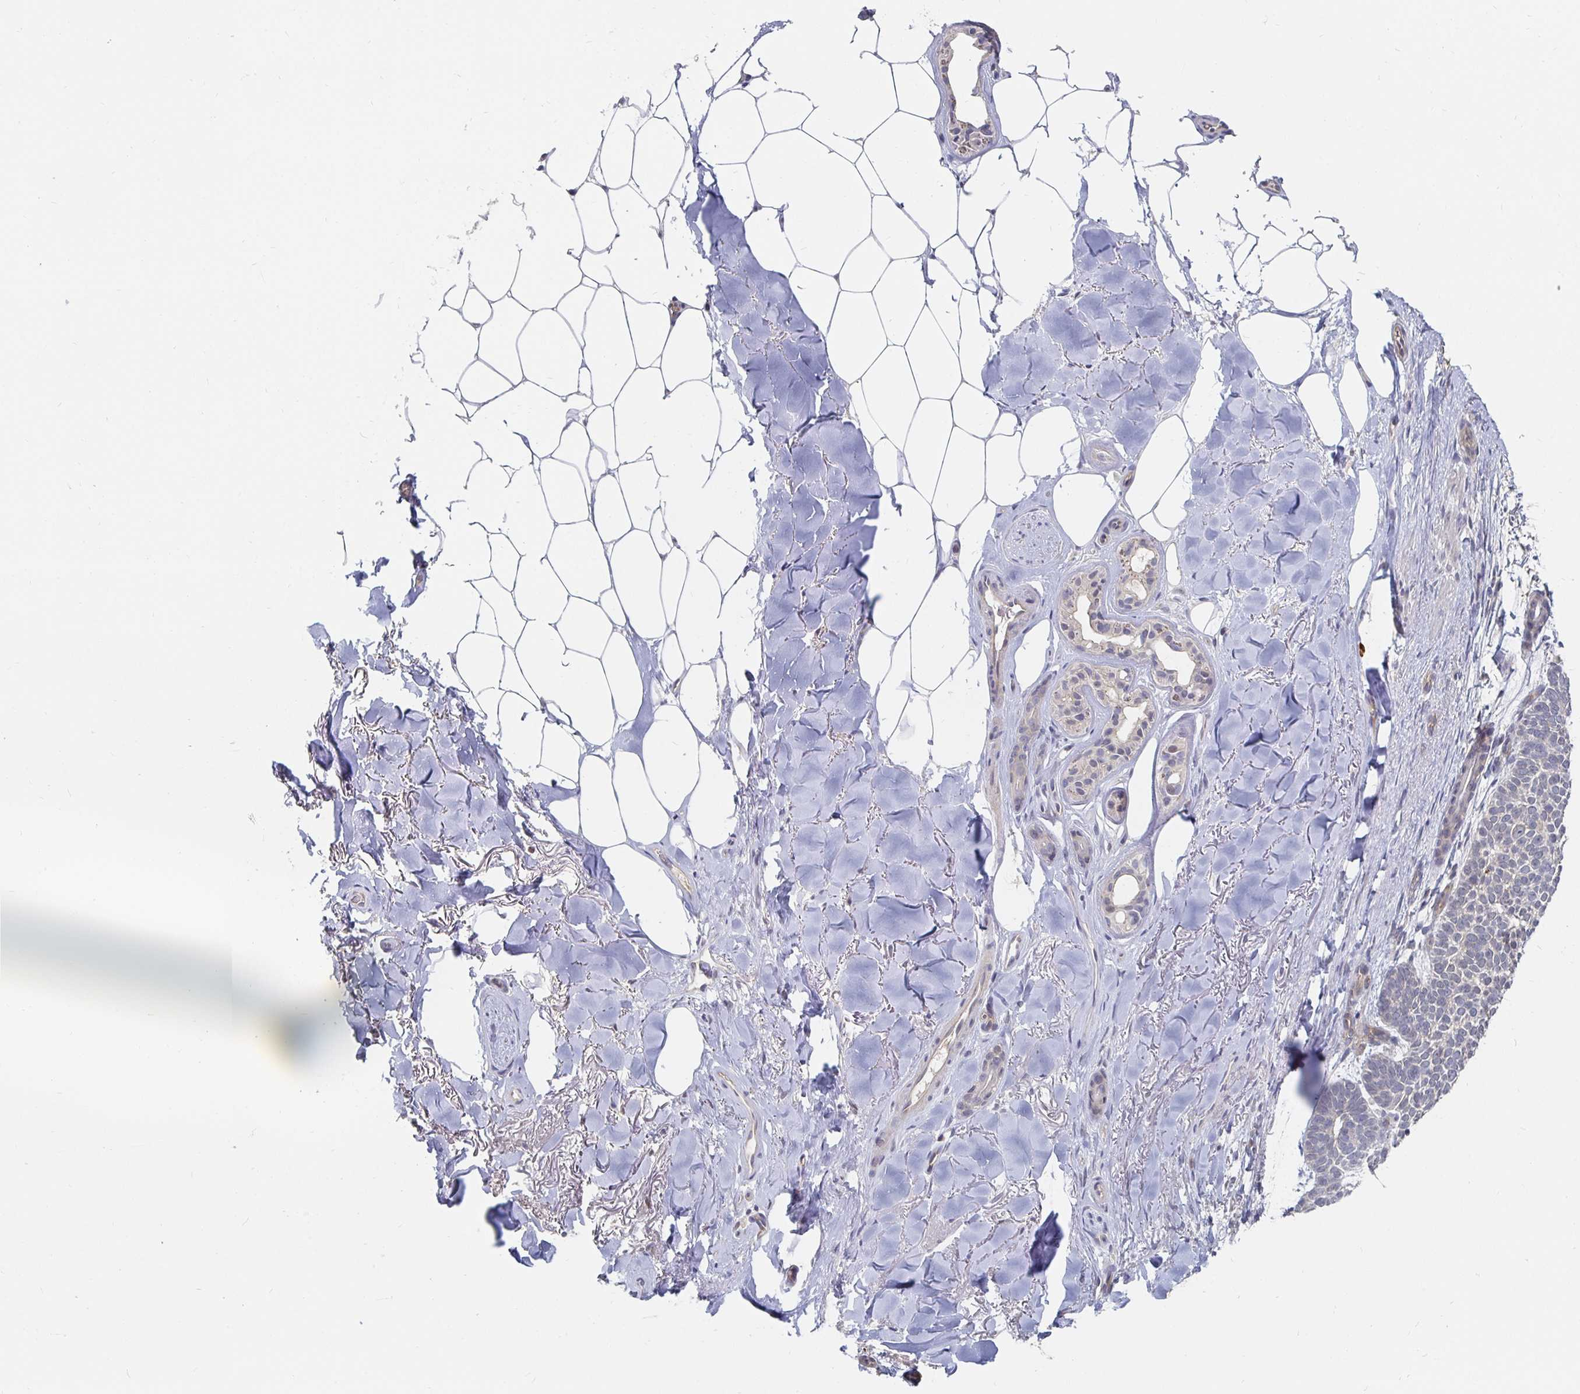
{"staining": {"intensity": "negative", "quantity": "none", "location": "none"}, "tissue": "skin cancer", "cell_type": "Tumor cells", "image_type": "cancer", "snomed": [{"axis": "morphology", "description": "Basal cell carcinoma"}, {"axis": "topography", "description": "Skin"}], "caption": "An image of skin cancer (basal cell carcinoma) stained for a protein reveals no brown staining in tumor cells.", "gene": "MEIS1", "patient": {"sex": "female", "age": 82}}